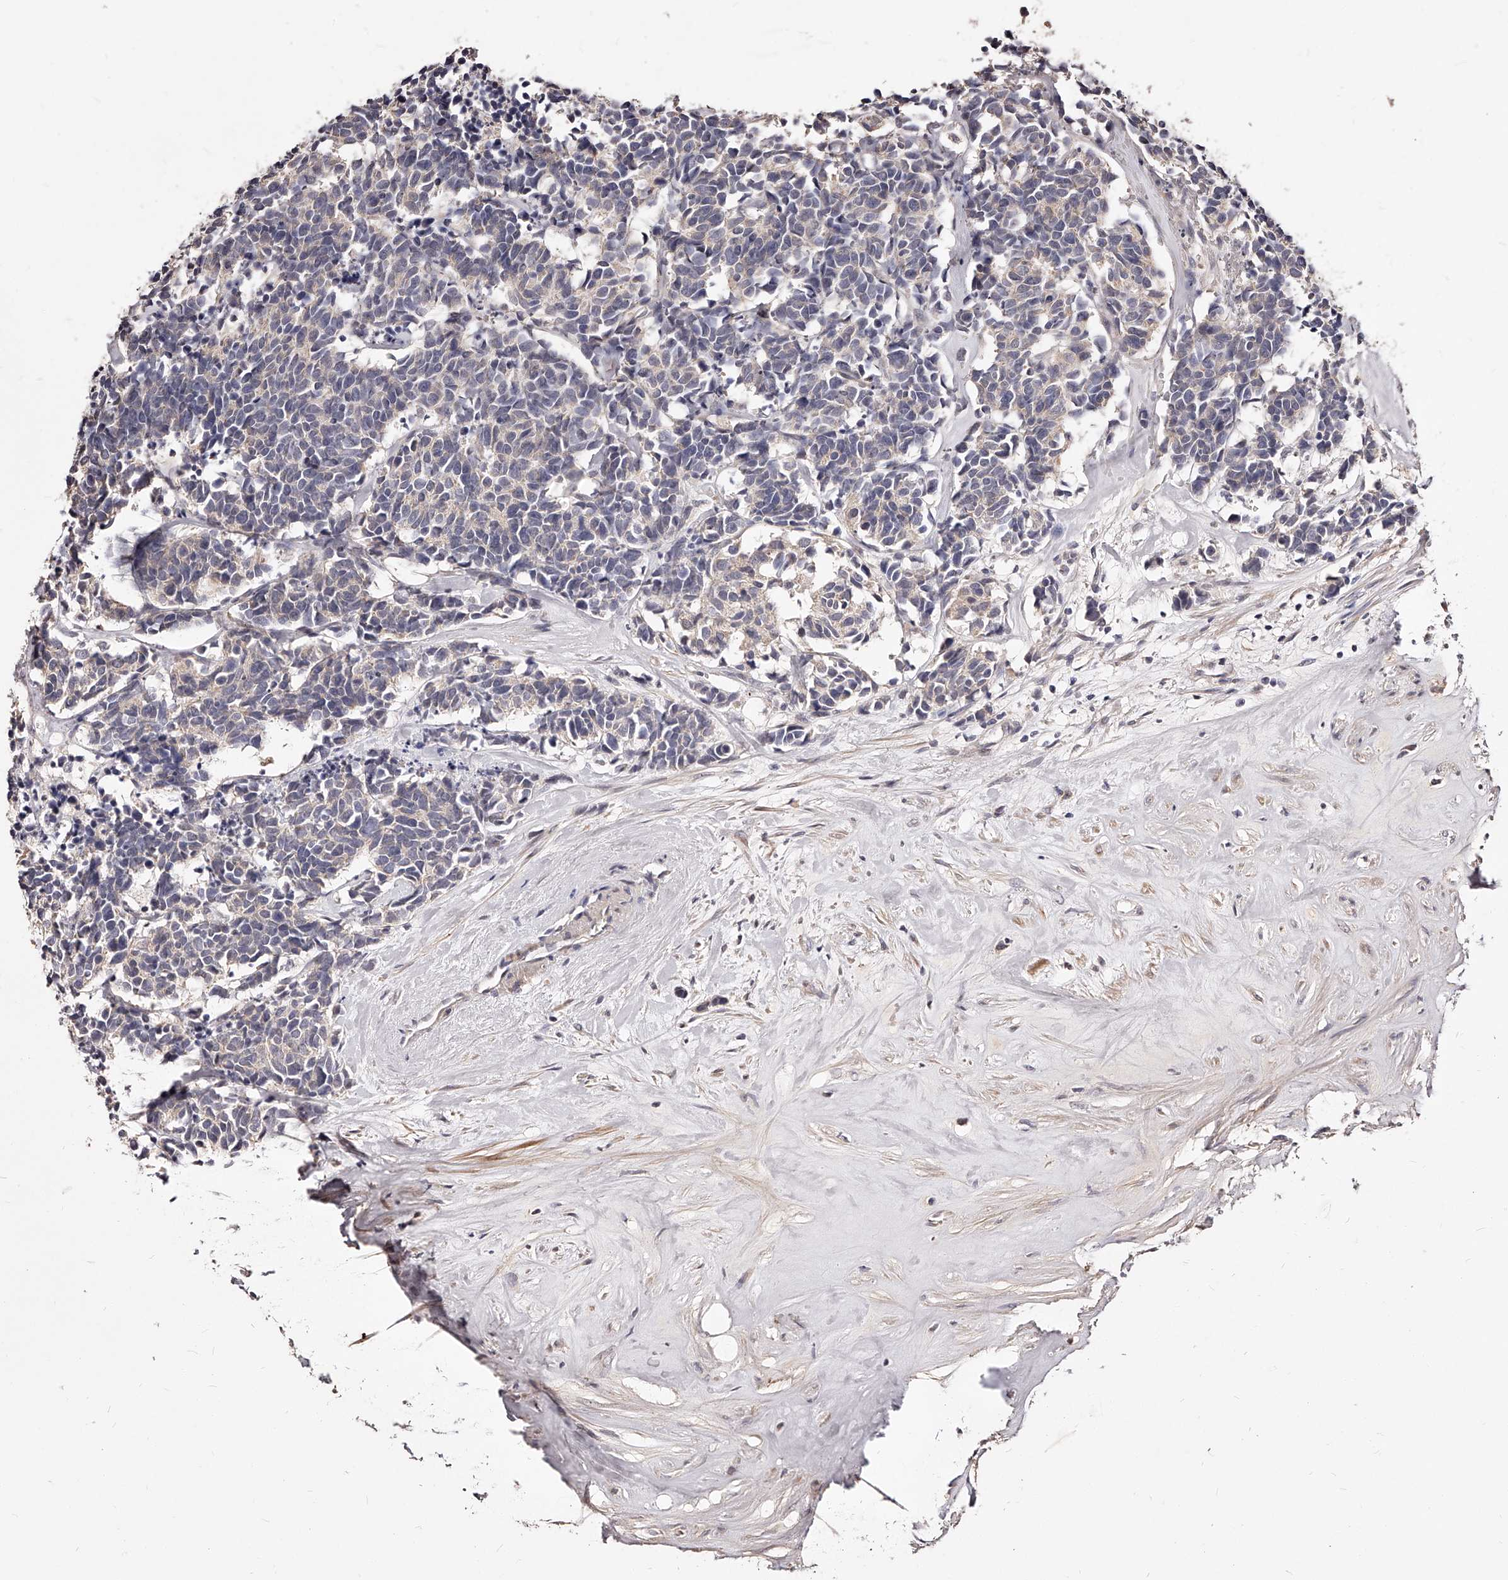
{"staining": {"intensity": "negative", "quantity": "none", "location": "none"}, "tissue": "carcinoid", "cell_type": "Tumor cells", "image_type": "cancer", "snomed": [{"axis": "morphology", "description": "Carcinoma, NOS"}, {"axis": "morphology", "description": "Carcinoid, malignant, NOS"}, {"axis": "topography", "description": "Urinary bladder"}], "caption": "Immunohistochemistry (IHC) image of human carcinoid stained for a protein (brown), which exhibits no expression in tumor cells.", "gene": "ZNF502", "patient": {"sex": "male", "age": 57}}